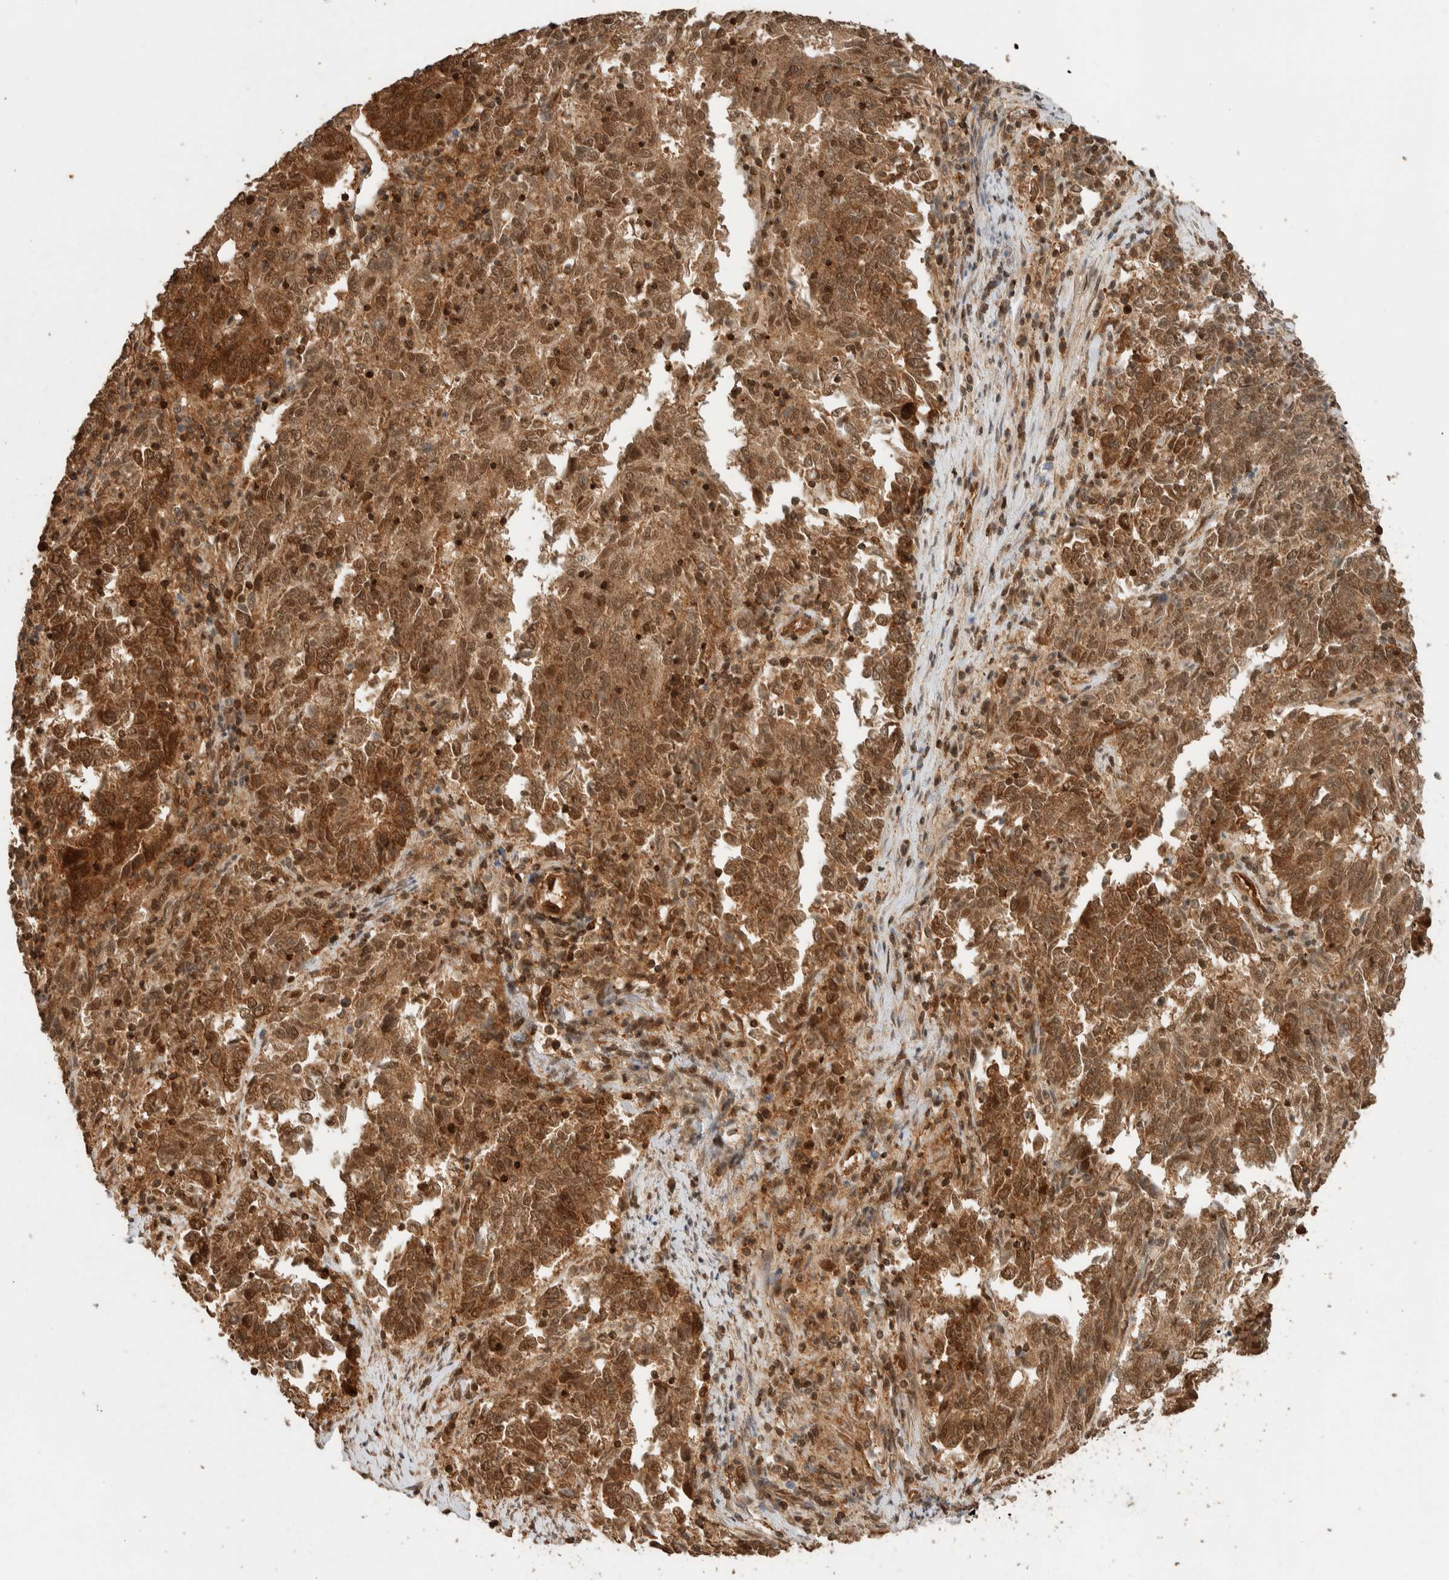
{"staining": {"intensity": "moderate", "quantity": ">75%", "location": "cytoplasmic/membranous,nuclear"}, "tissue": "endometrial cancer", "cell_type": "Tumor cells", "image_type": "cancer", "snomed": [{"axis": "morphology", "description": "Adenocarcinoma, NOS"}, {"axis": "topography", "description": "Endometrium"}], "caption": "Protein staining of adenocarcinoma (endometrial) tissue displays moderate cytoplasmic/membranous and nuclear positivity in approximately >75% of tumor cells.", "gene": "ZBTB2", "patient": {"sex": "female", "age": 80}}